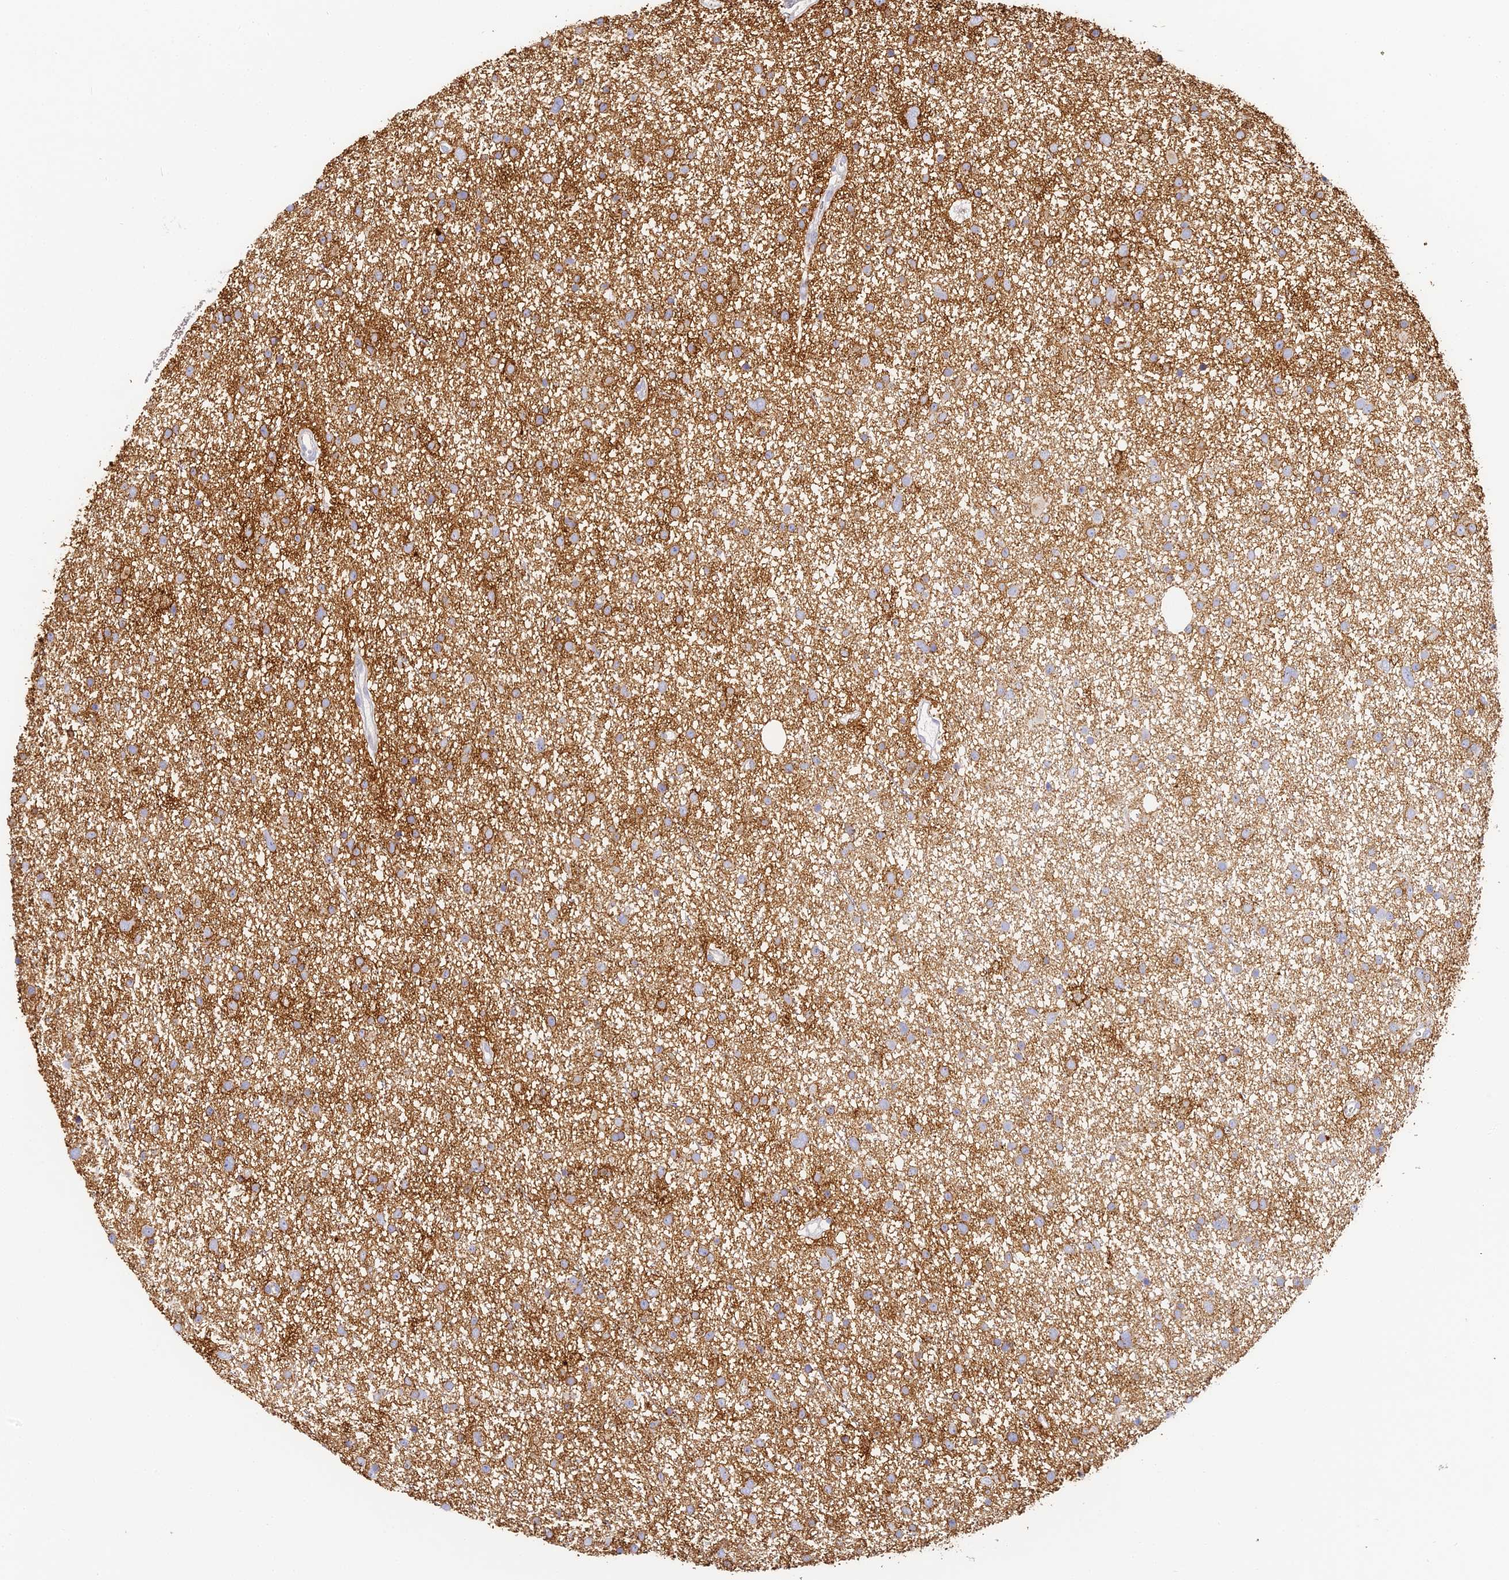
{"staining": {"intensity": "moderate", "quantity": "25%-75%", "location": "cytoplasmic/membranous"}, "tissue": "glioma", "cell_type": "Tumor cells", "image_type": "cancer", "snomed": [{"axis": "morphology", "description": "Glioma, malignant, Low grade"}, {"axis": "topography", "description": "Cerebral cortex"}], "caption": "Moderate cytoplasmic/membranous expression is identified in approximately 25%-75% of tumor cells in glioma.", "gene": "GJA1", "patient": {"sex": "female", "age": 39}}